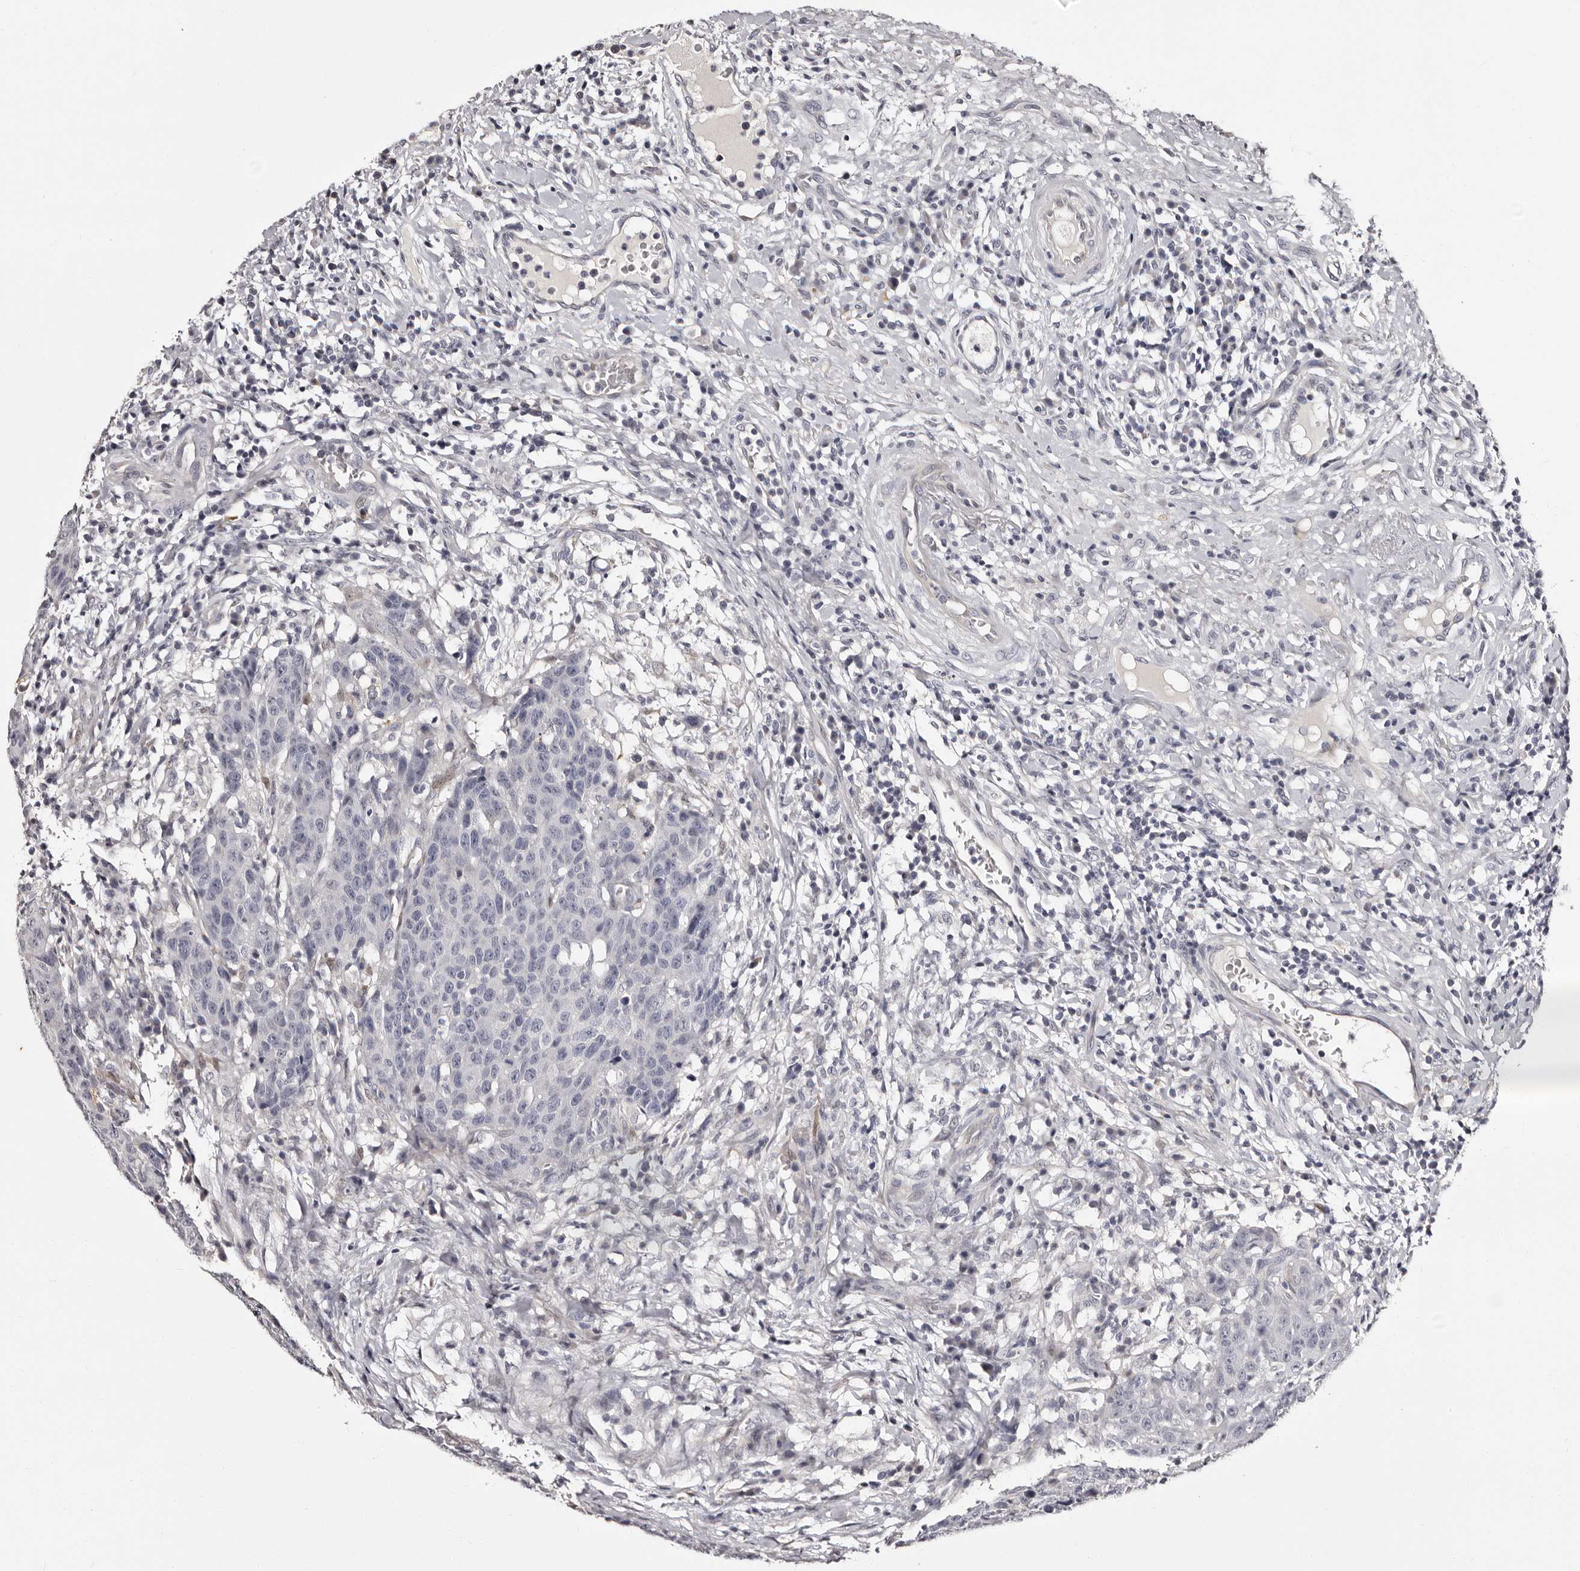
{"staining": {"intensity": "negative", "quantity": "none", "location": "none"}, "tissue": "head and neck cancer", "cell_type": "Tumor cells", "image_type": "cancer", "snomed": [{"axis": "morphology", "description": "Squamous cell carcinoma, NOS"}, {"axis": "topography", "description": "Head-Neck"}], "caption": "Tumor cells are negative for protein expression in human head and neck cancer (squamous cell carcinoma).", "gene": "BPGM", "patient": {"sex": "male", "age": 66}}